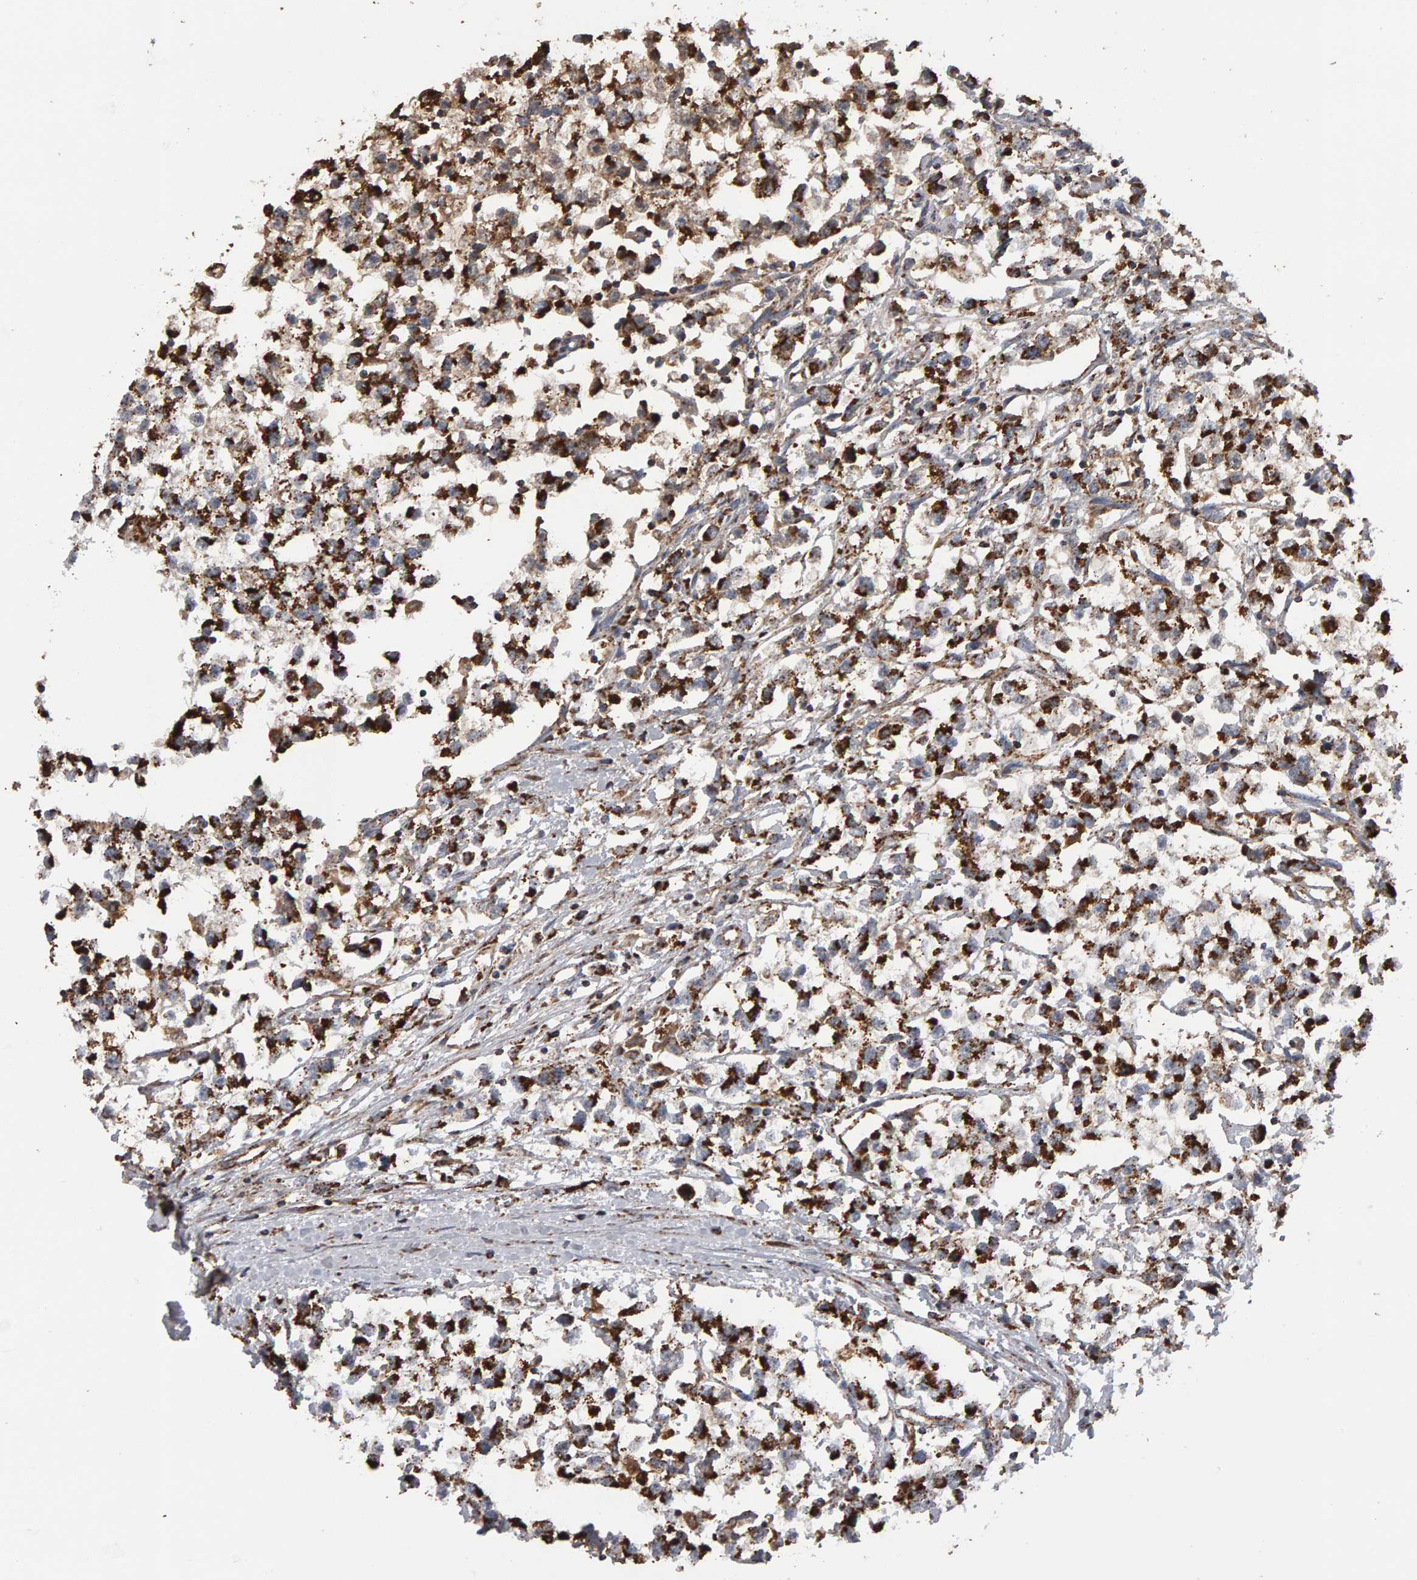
{"staining": {"intensity": "strong", "quantity": "25%-75%", "location": "cytoplasmic/membranous"}, "tissue": "testis cancer", "cell_type": "Tumor cells", "image_type": "cancer", "snomed": [{"axis": "morphology", "description": "Seminoma, NOS"}, {"axis": "morphology", "description": "Carcinoma, Embryonal, NOS"}, {"axis": "topography", "description": "Testis"}], "caption": "Immunohistochemistry (DAB) staining of testis cancer (seminoma) demonstrates strong cytoplasmic/membranous protein positivity in about 25%-75% of tumor cells. (IHC, brightfield microscopy, high magnification).", "gene": "TOM1L1", "patient": {"sex": "male", "age": 51}}